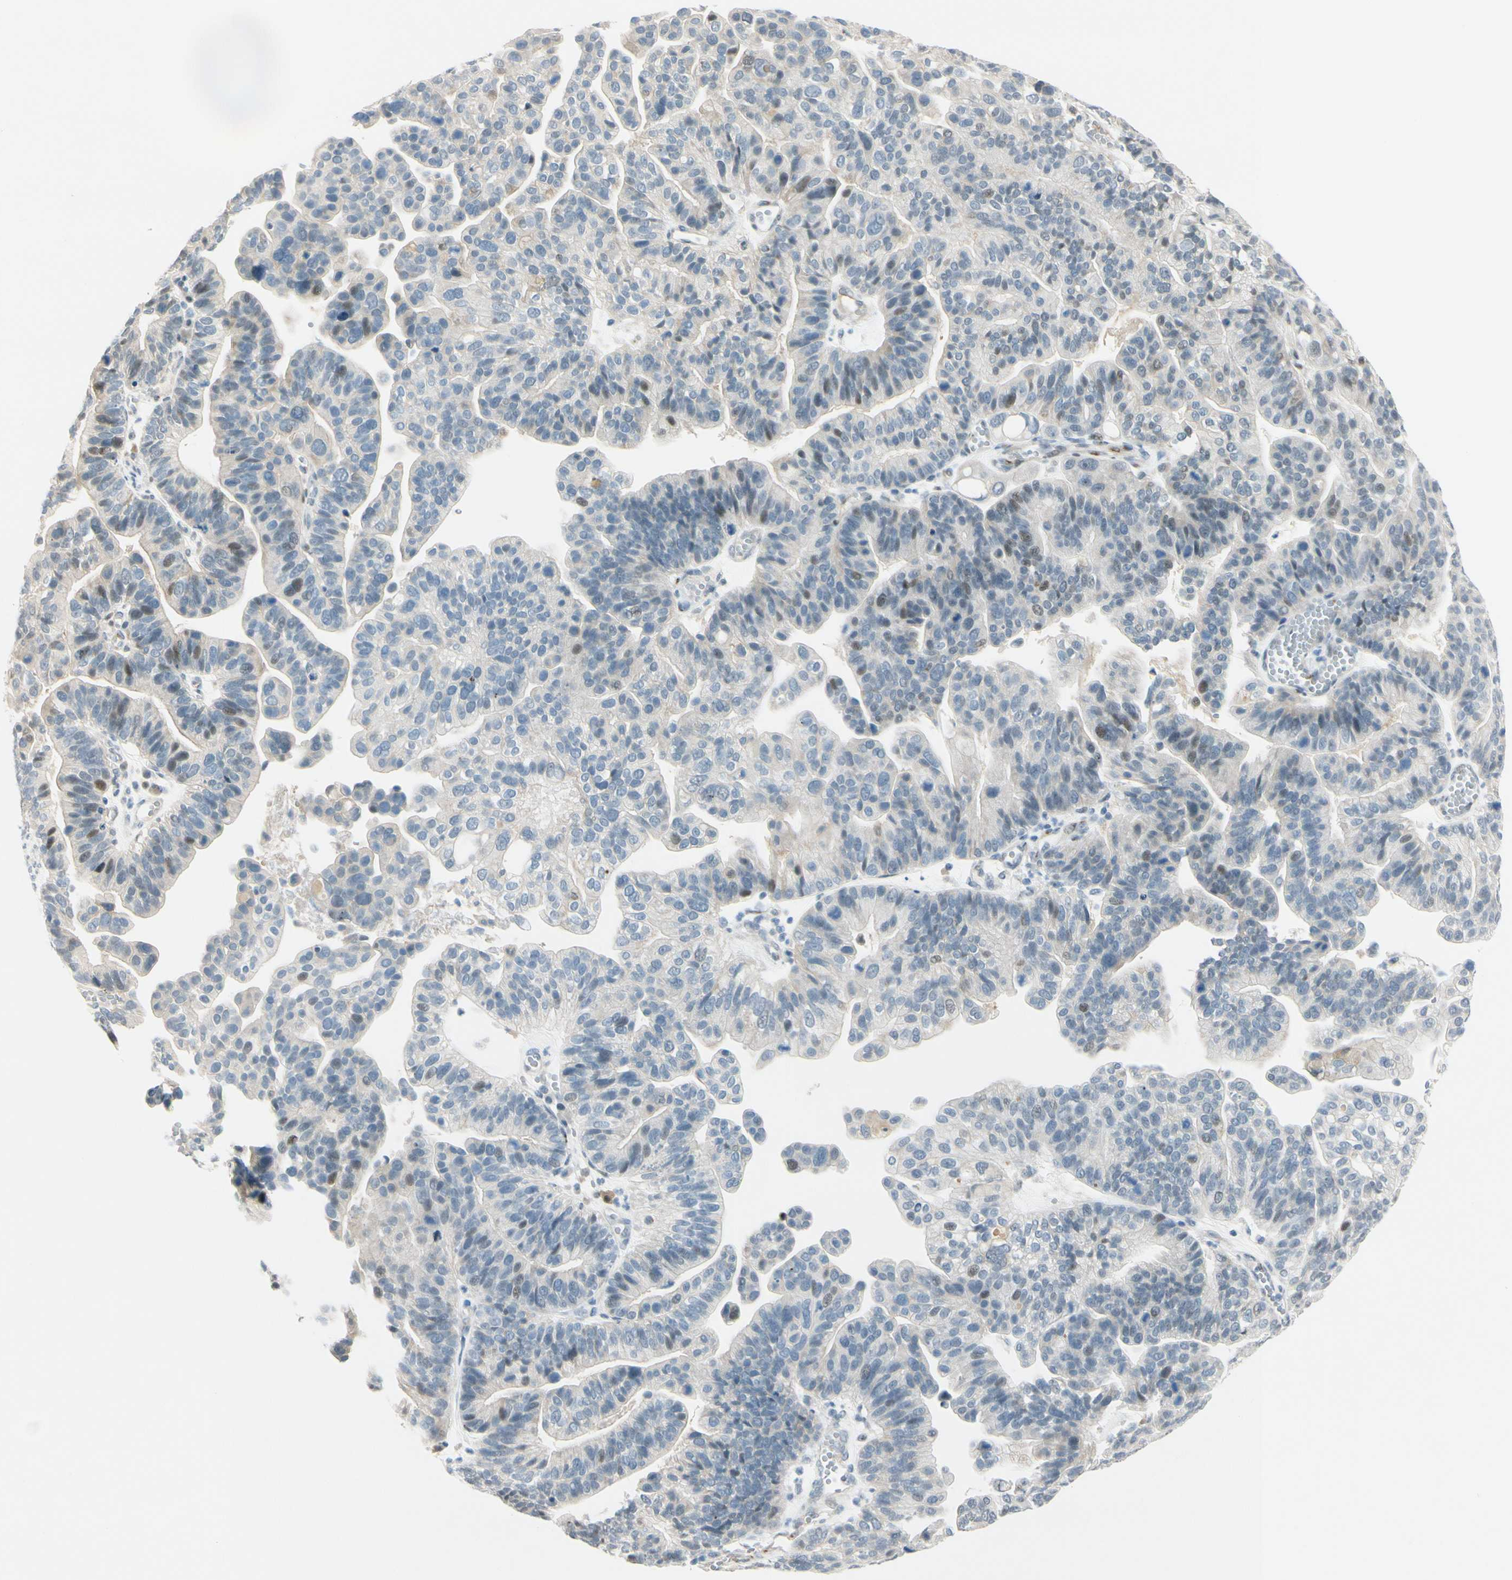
{"staining": {"intensity": "weak", "quantity": "<25%", "location": "nuclear"}, "tissue": "ovarian cancer", "cell_type": "Tumor cells", "image_type": "cancer", "snomed": [{"axis": "morphology", "description": "Cystadenocarcinoma, serous, NOS"}, {"axis": "topography", "description": "Ovary"}], "caption": "A high-resolution image shows immunohistochemistry staining of ovarian cancer (serous cystadenocarcinoma), which displays no significant expression in tumor cells. Brightfield microscopy of IHC stained with DAB (brown) and hematoxylin (blue), captured at high magnification.", "gene": "B4GALNT1", "patient": {"sex": "female", "age": 56}}